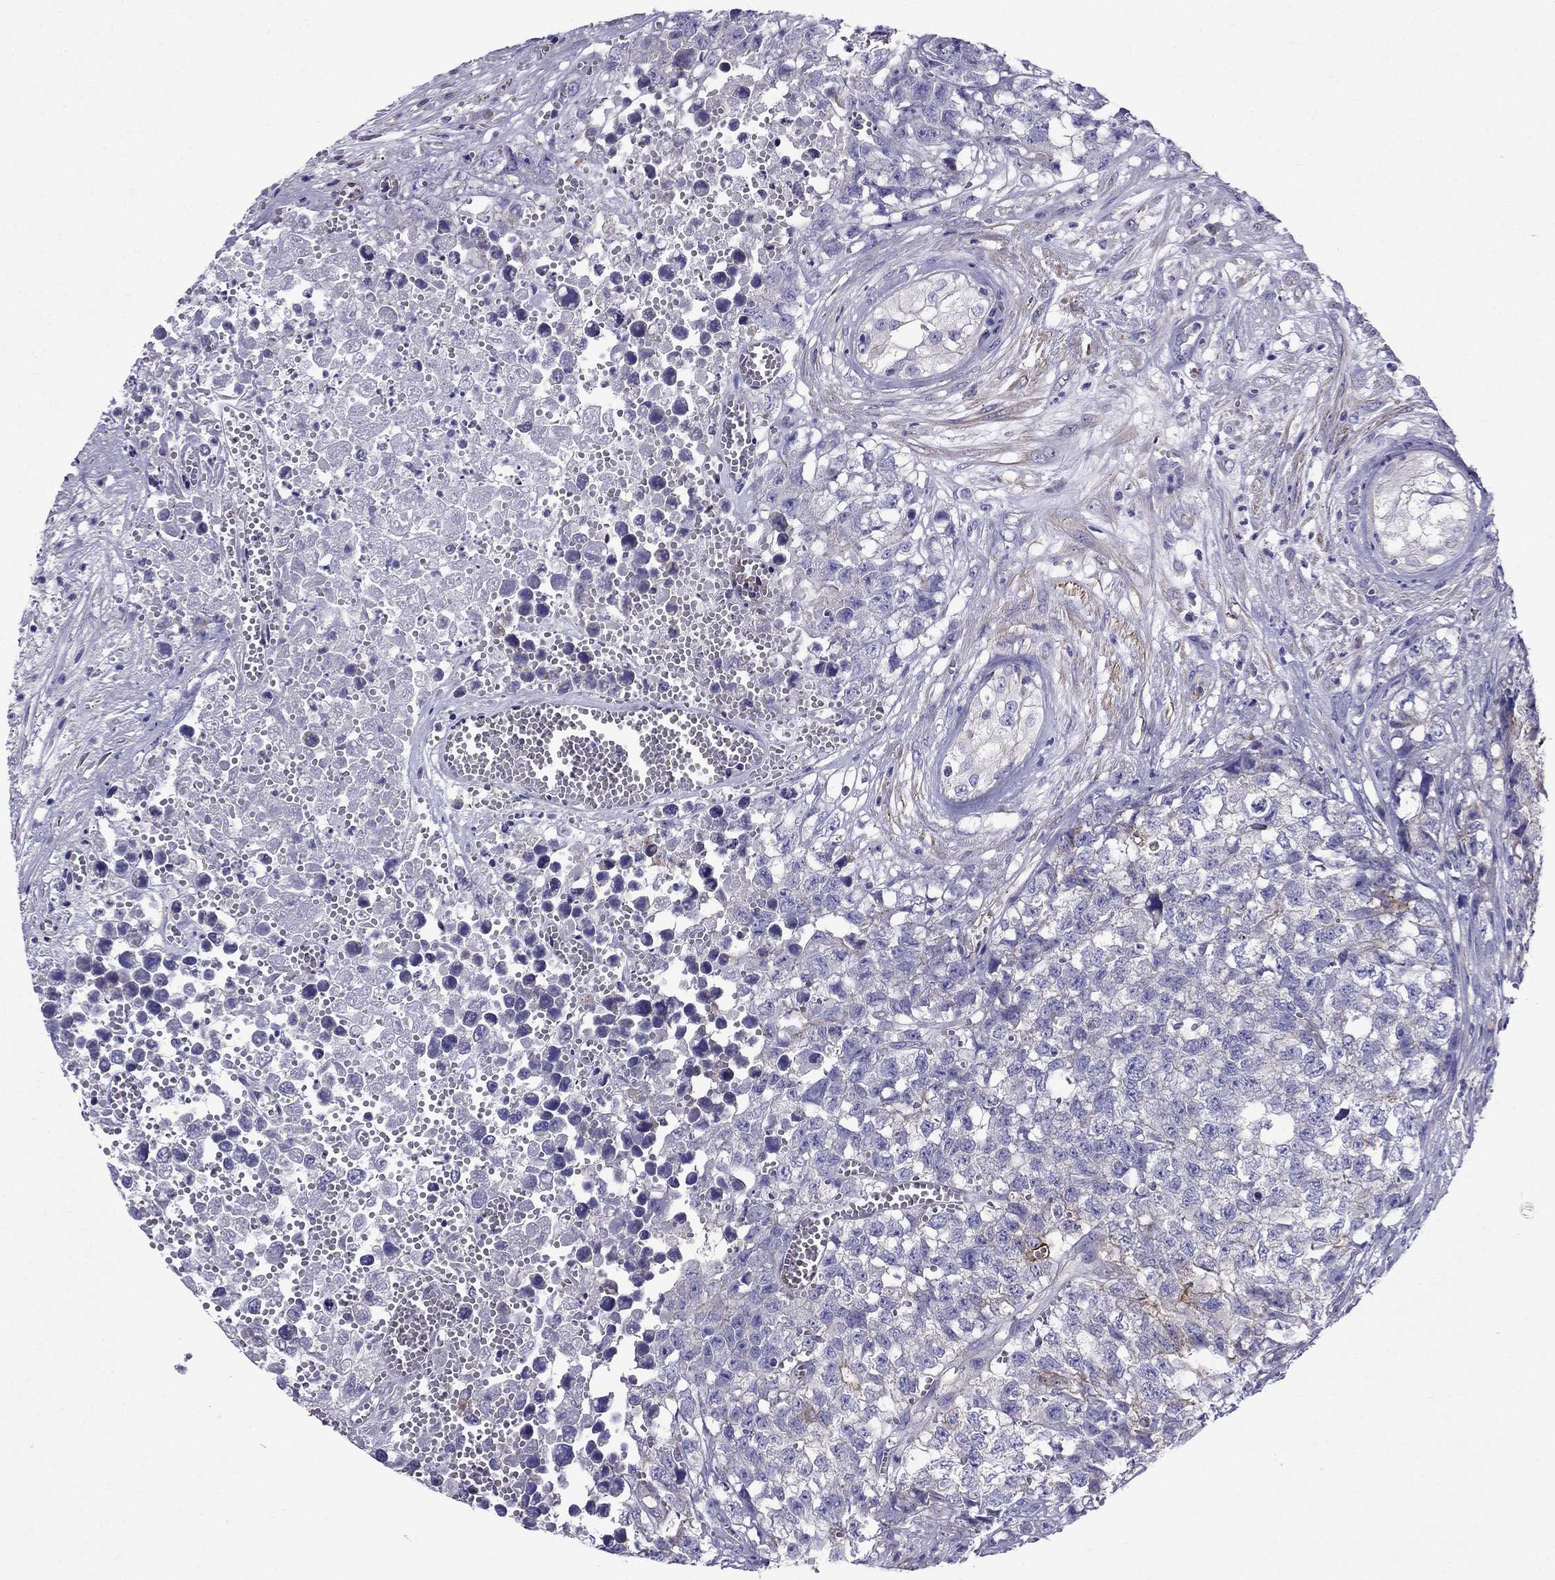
{"staining": {"intensity": "negative", "quantity": "none", "location": "none"}, "tissue": "testis cancer", "cell_type": "Tumor cells", "image_type": "cancer", "snomed": [{"axis": "morphology", "description": "Seminoma, NOS"}, {"axis": "morphology", "description": "Carcinoma, Embryonal, NOS"}, {"axis": "topography", "description": "Testis"}], "caption": "Histopathology image shows no protein staining in tumor cells of testis cancer (embryonal carcinoma) tissue.", "gene": "GPR50", "patient": {"sex": "male", "age": 22}}